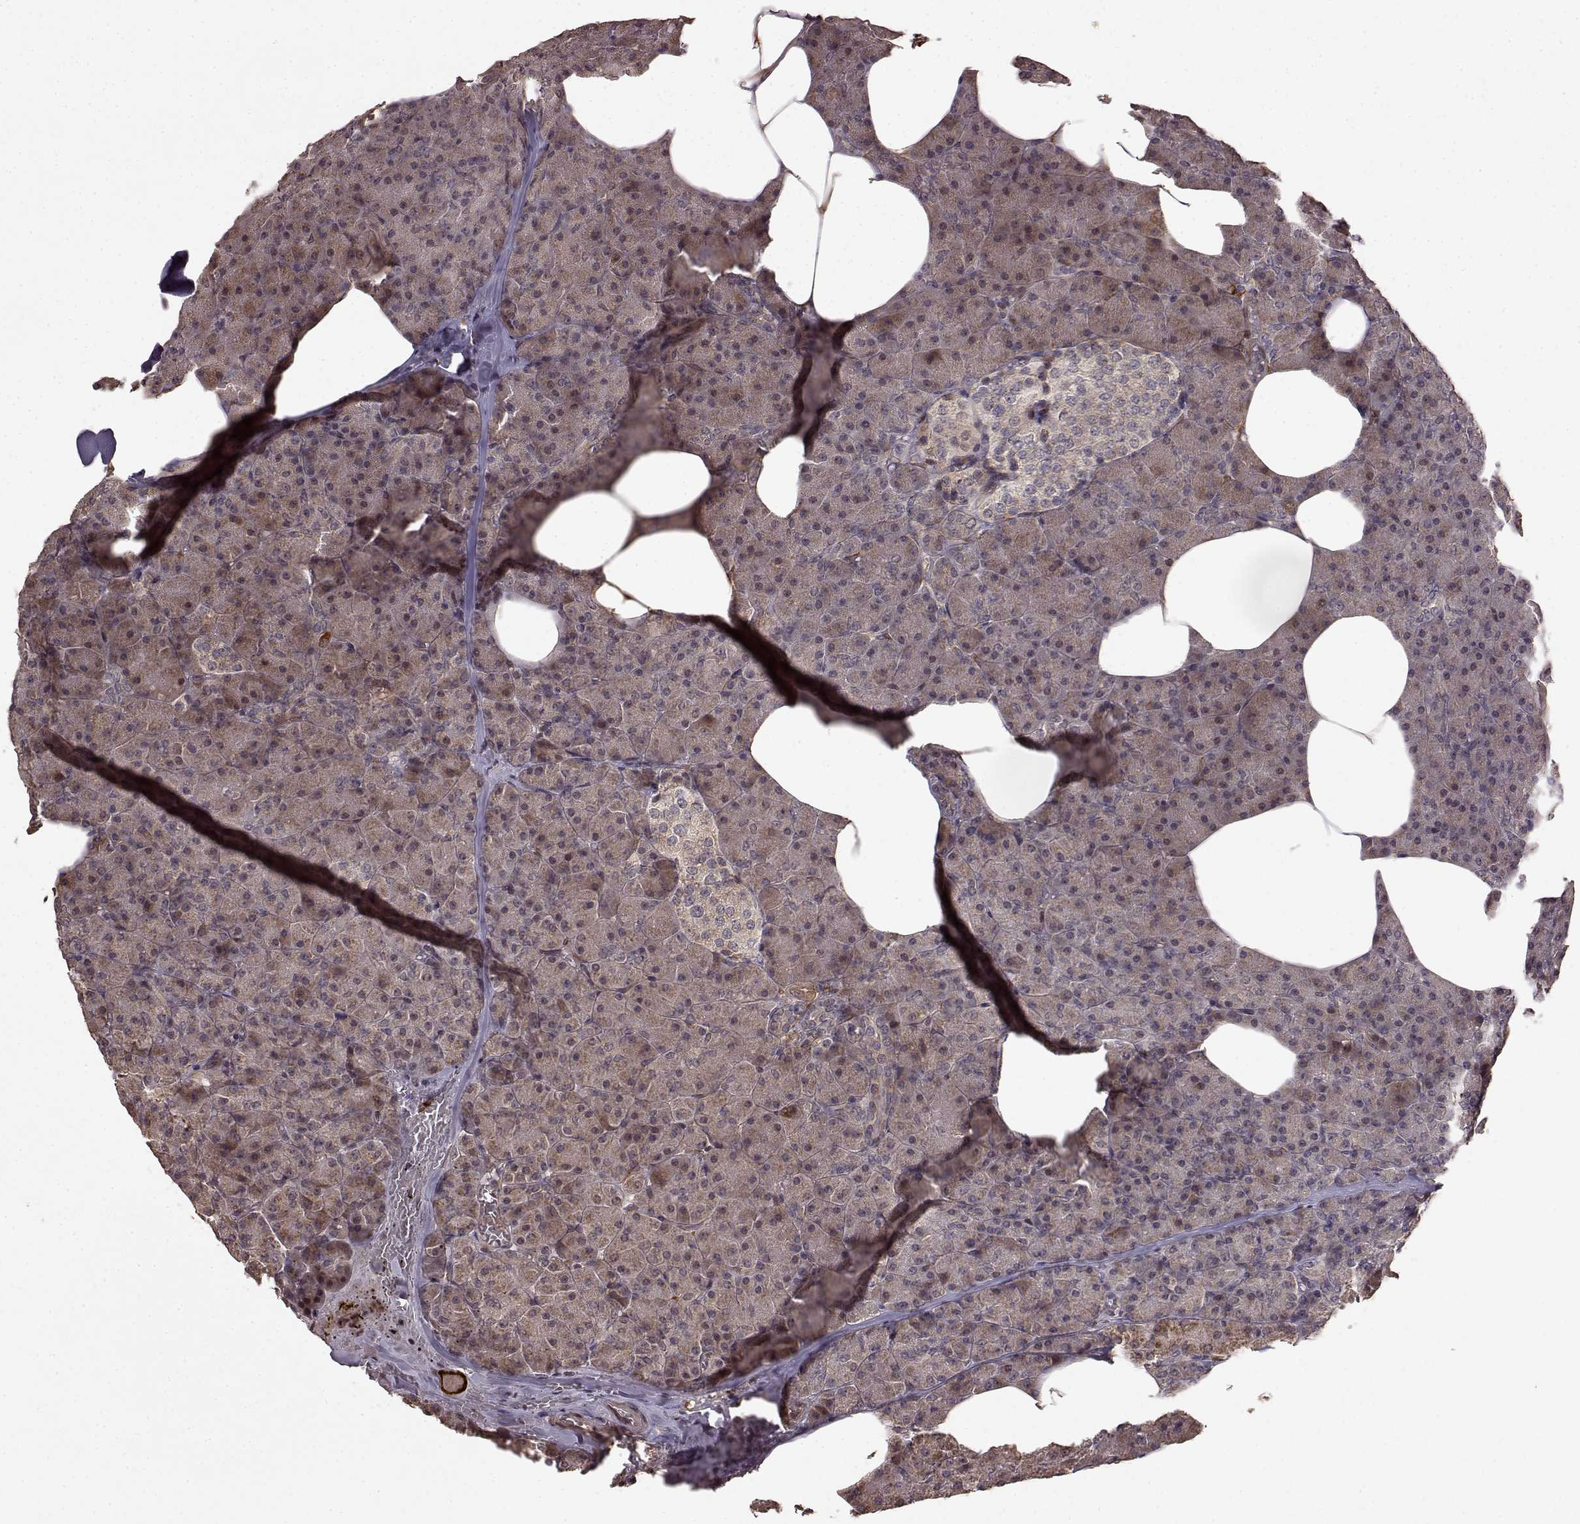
{"staining": {"intensity": "moderate", "quantity": "<25%", "location": "cytoplasmic/membranous"}, "tissue": "pancreas", "cell_type": "Exocrine glandular cells", "image_type": "normal", "snomed": [{"axis": "morphology", "description": "Normal tissue, NOS"}, {"axis": "topography", "description": "Pancreas"}], "caption": "Protein staining of benign pancreas displays moderate cytoplasmic/membranous positivity in about <25% of exocrine glandular cells.", "gene": "FSTL1", "patient": {"sex": "female", "age": 45}}